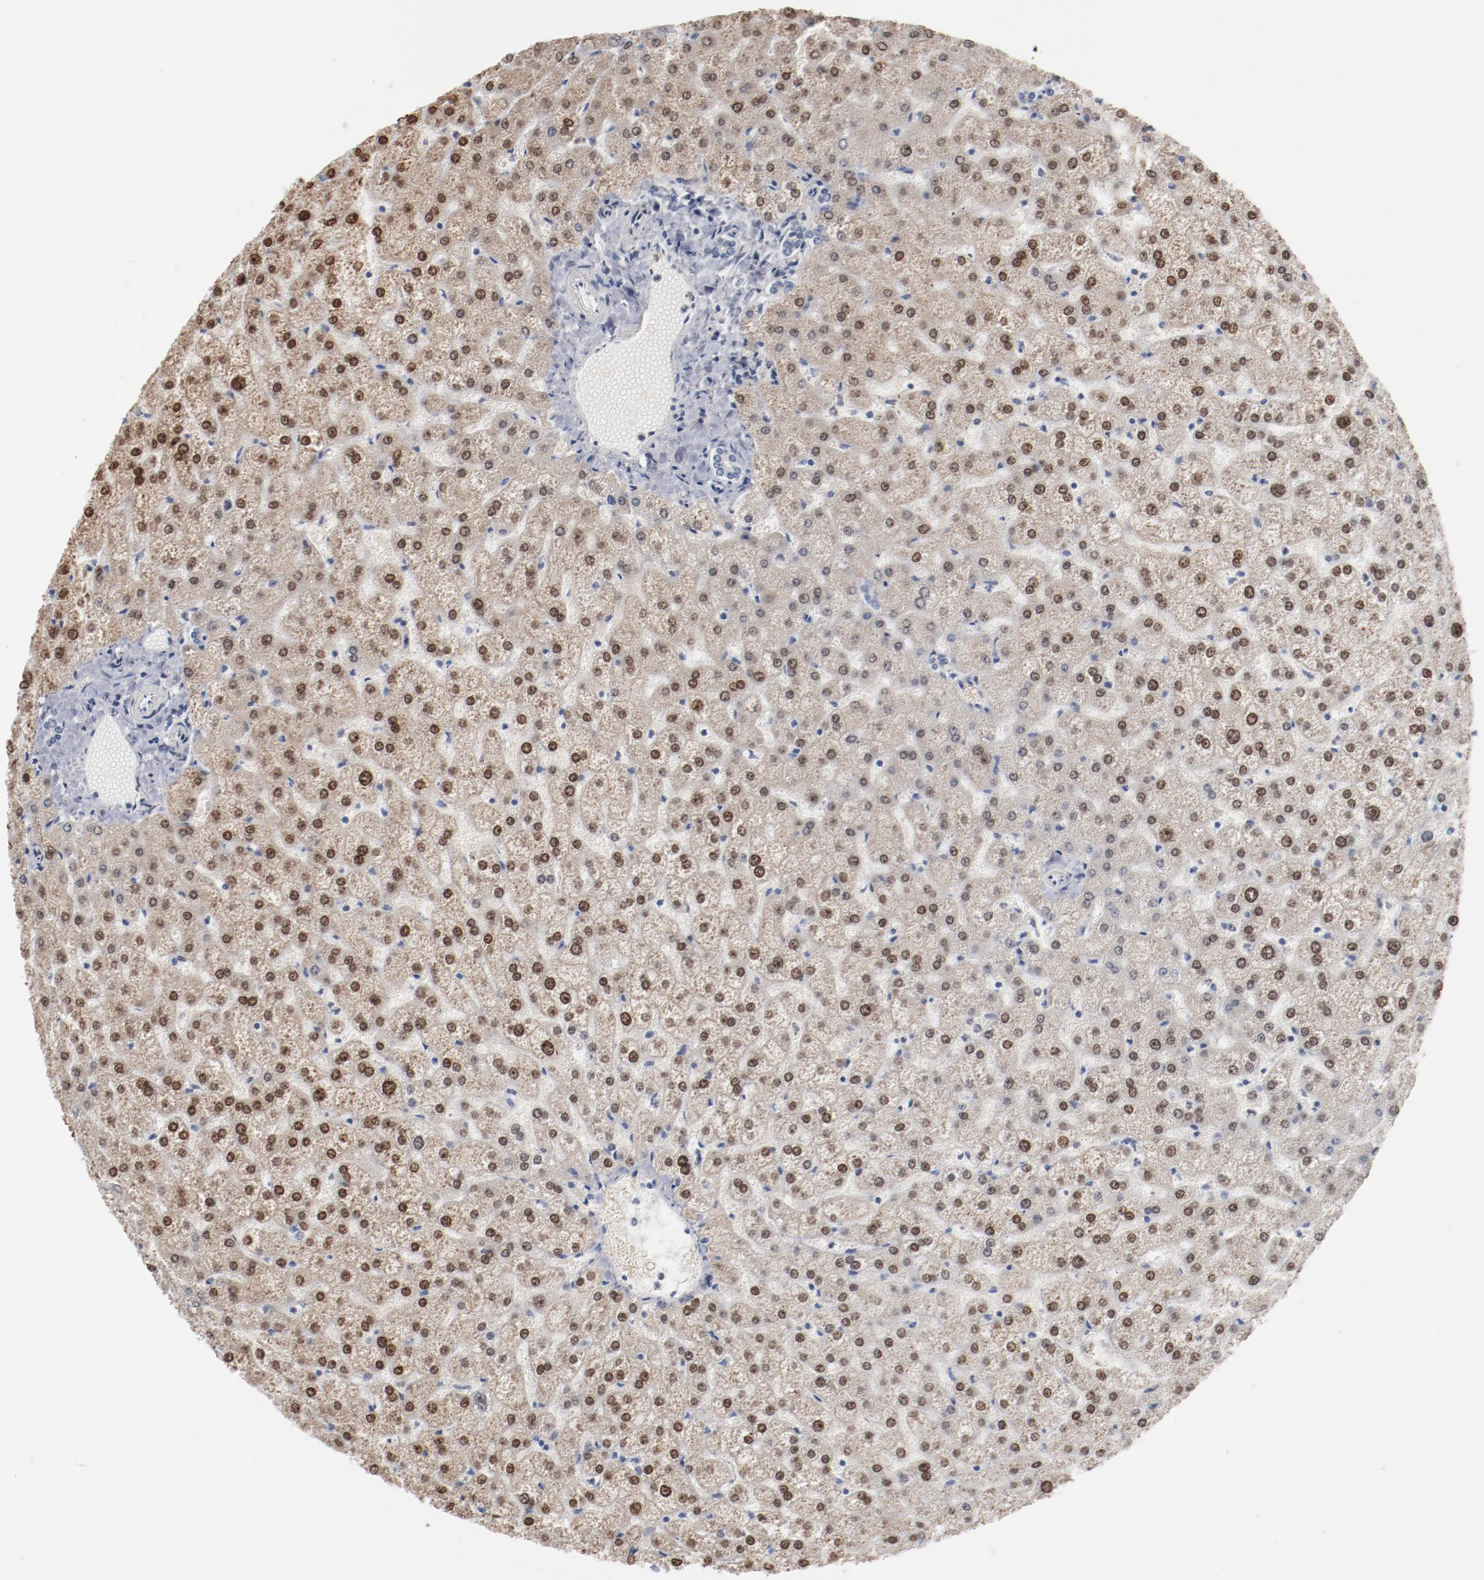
{"staining": {"intensity": "negative", "quantity": "none", "location": "none"}, "tissue": "liver", "cell_type": "Cholangiocytes", "image_type": "normal", "snomed": [{"axis": "morphology", "description": "Normal tissue, NOS"}, {"axis": "topography", "description": "Liver"}], "caption": "The histopathology image demonstrates no significant expression in cholangiocytes of liver.", "gene": "ZEB2", "patient": {"sex": "female", "age": 32}}